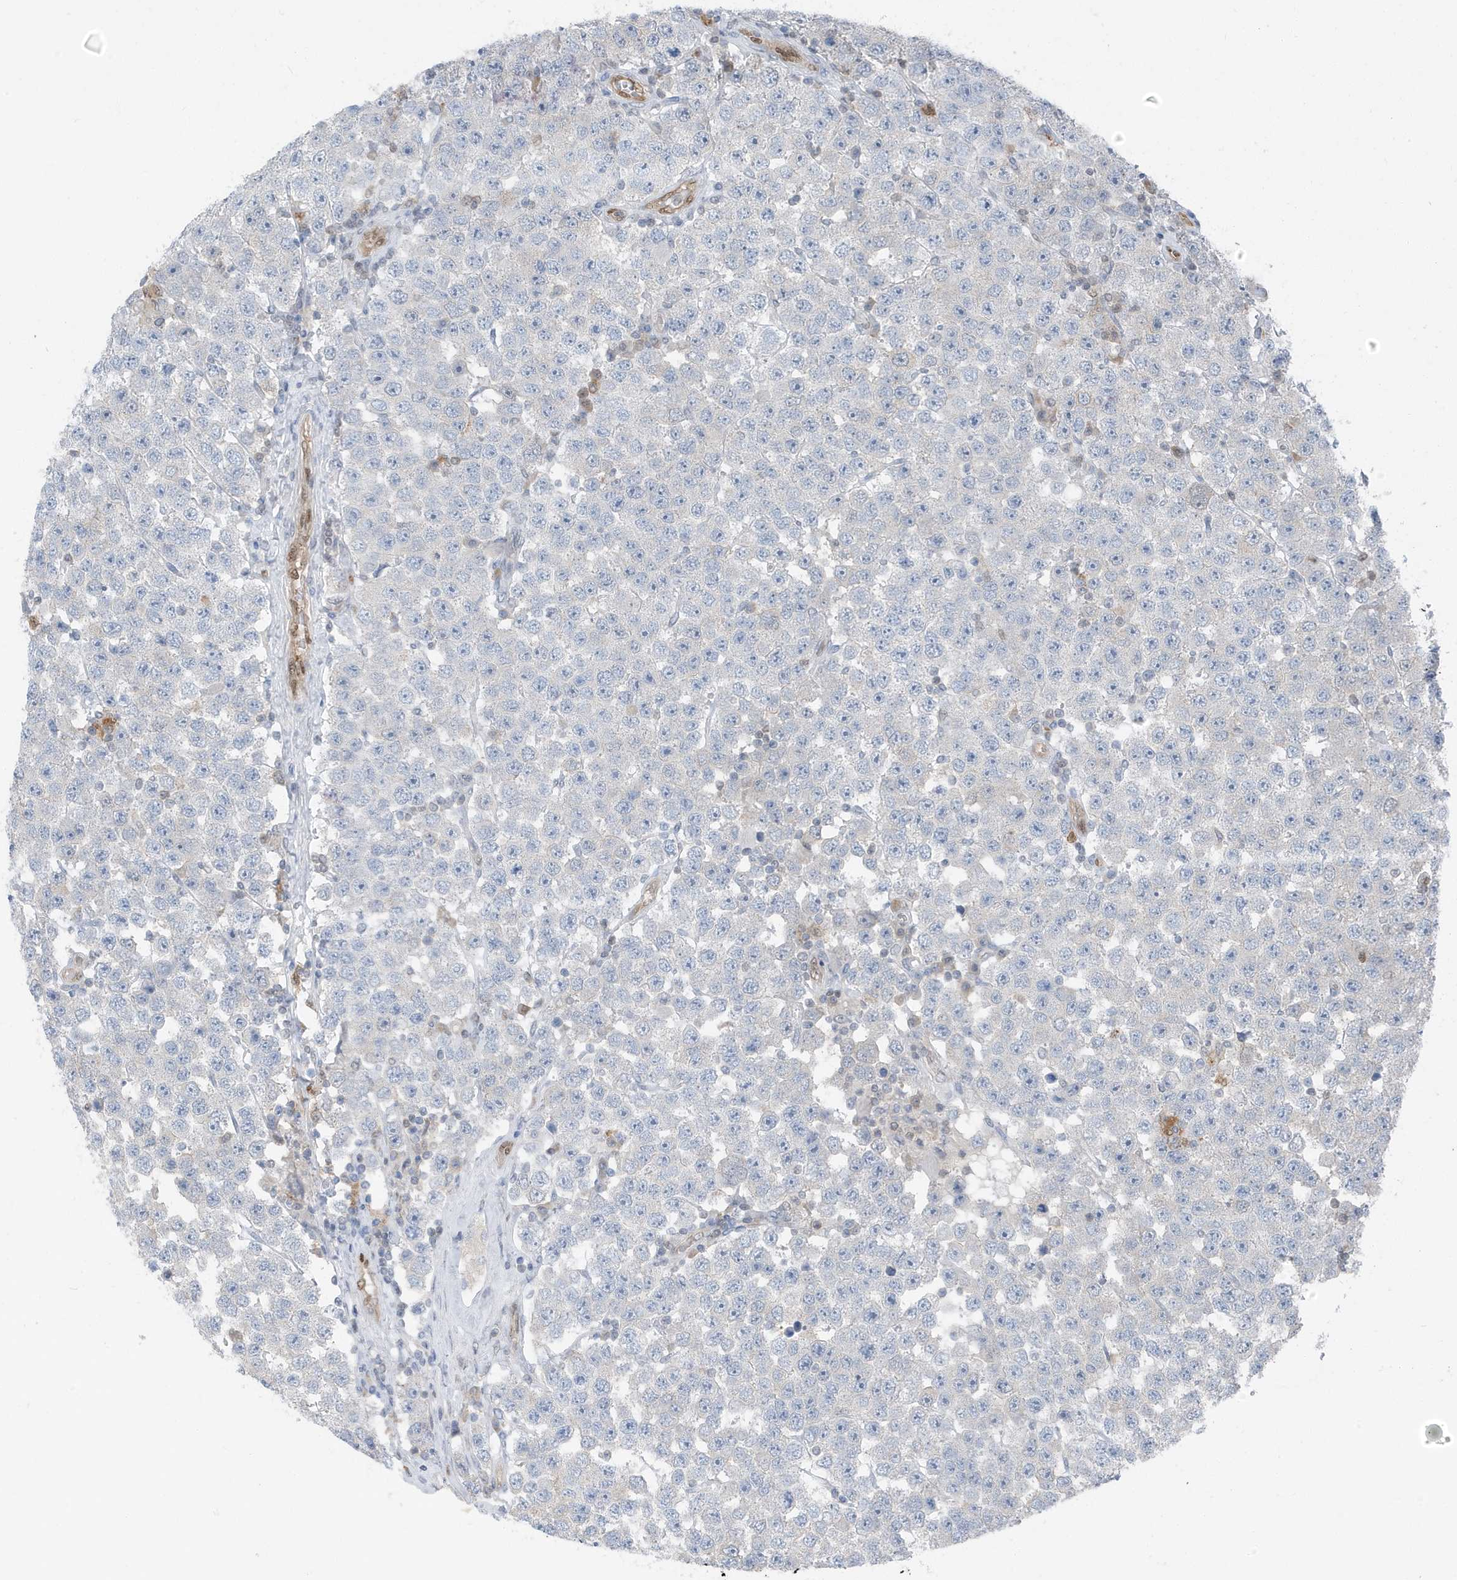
{"staining": {"intensity": "negative", "quantity": "none", "location": "none"}, "tissue": "testis cancer", "cell_type": "Tumor cells", "image_type": "cancer", "snomed": [{"axis": "morphology", "description": "Seminoma, NOS"}, {"axis": "topography", "description": "Testis"}], "caption": "There is no significant expression in tumor cells of seminoma (testis).", "gene": "NCOA7", "patient": {"sex": "male", "age": 28}}